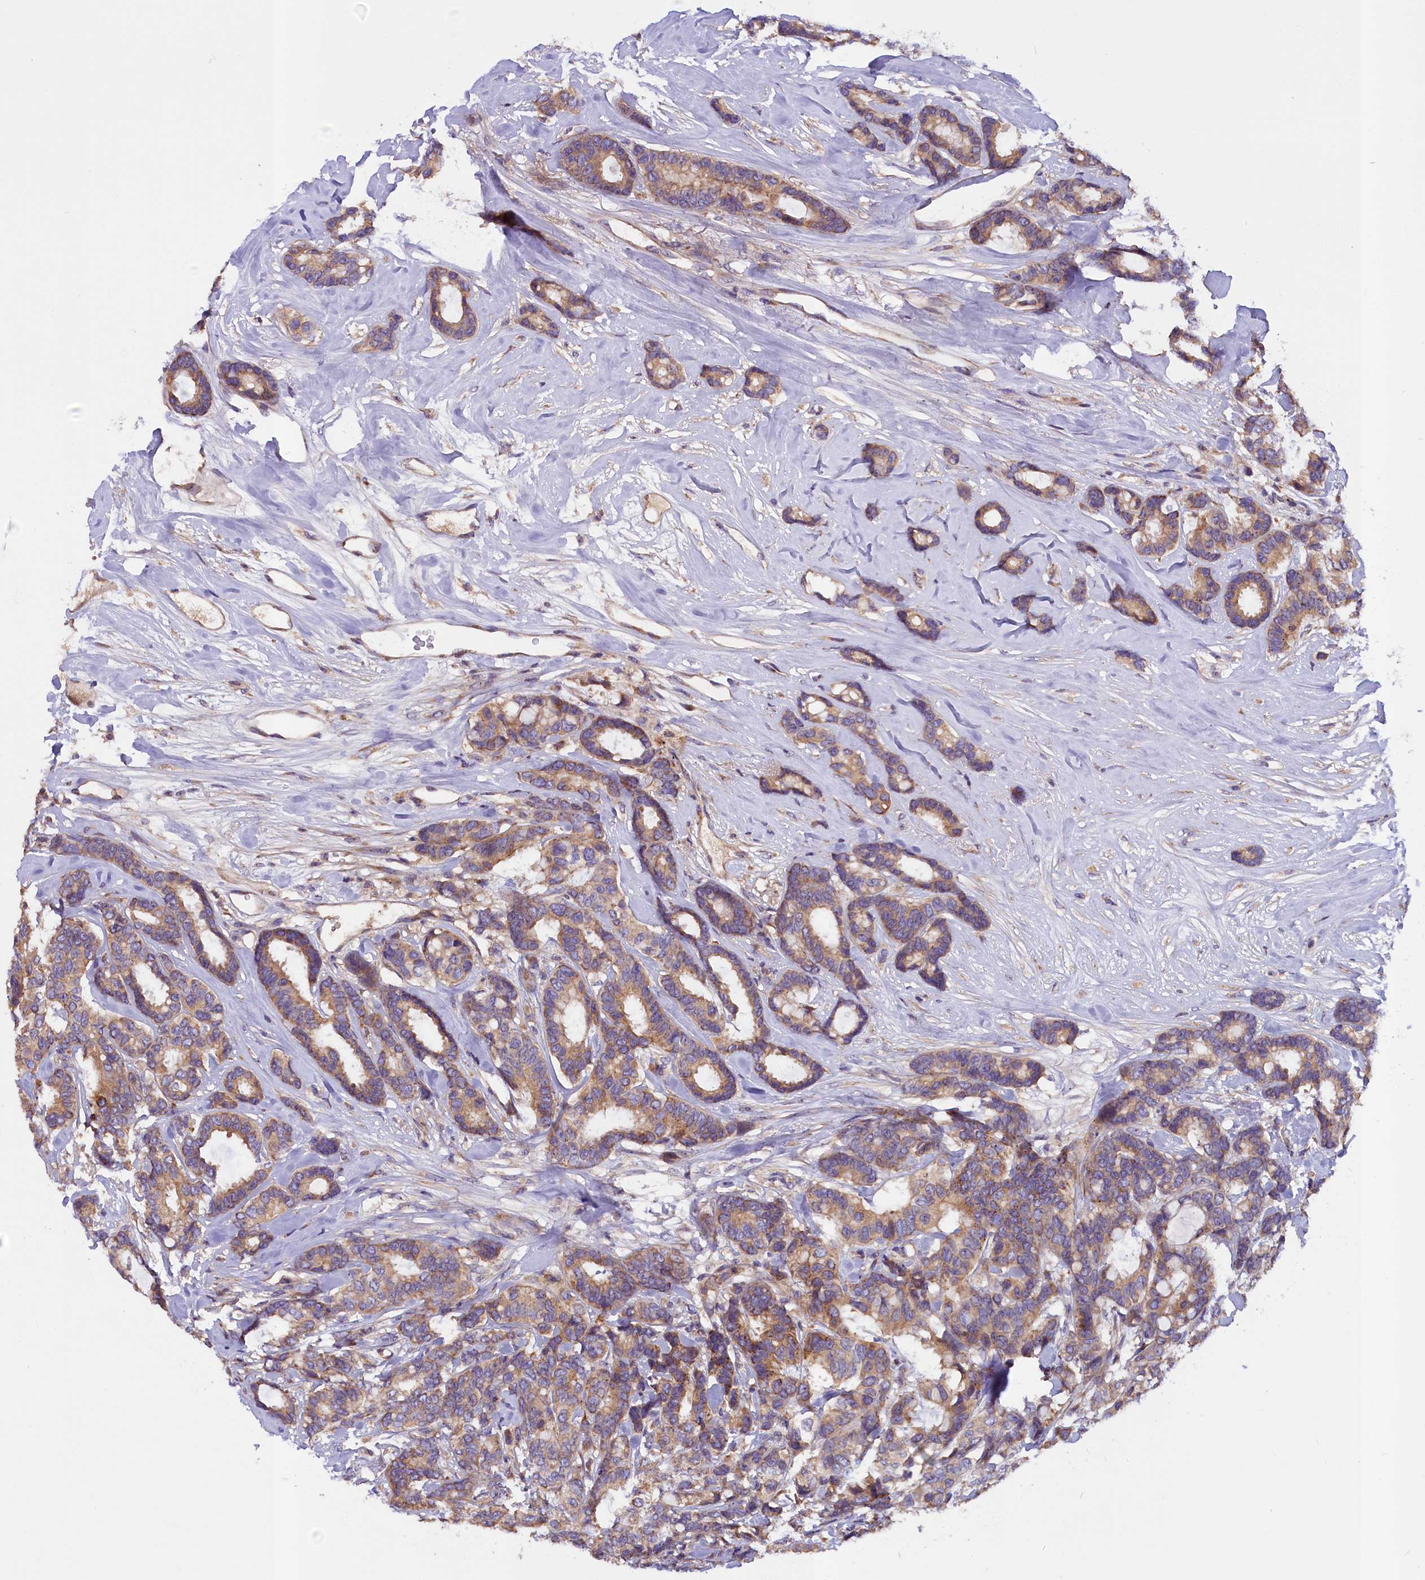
{"staining": {"intensity": "moderate", "quantity": ">75%", "location": "cytoplasmic/membranous"}, "tissue": "breast cancer", "cell_type": "Tumor cells", "image_type": "cancer", "snomed": [{"axis": "morphology", "description": "Duct carcinoma"}, {"axis": "topography", "description": "Breast"}], "caption": "Tumor cells show medium levels of moderate cytoplasmic/membranous expression in about >75% of cells in breast cancer (infiltrating ductal carcinoma).", "gene": "FRY", "patient": {"sex": "female", "age": 87}}